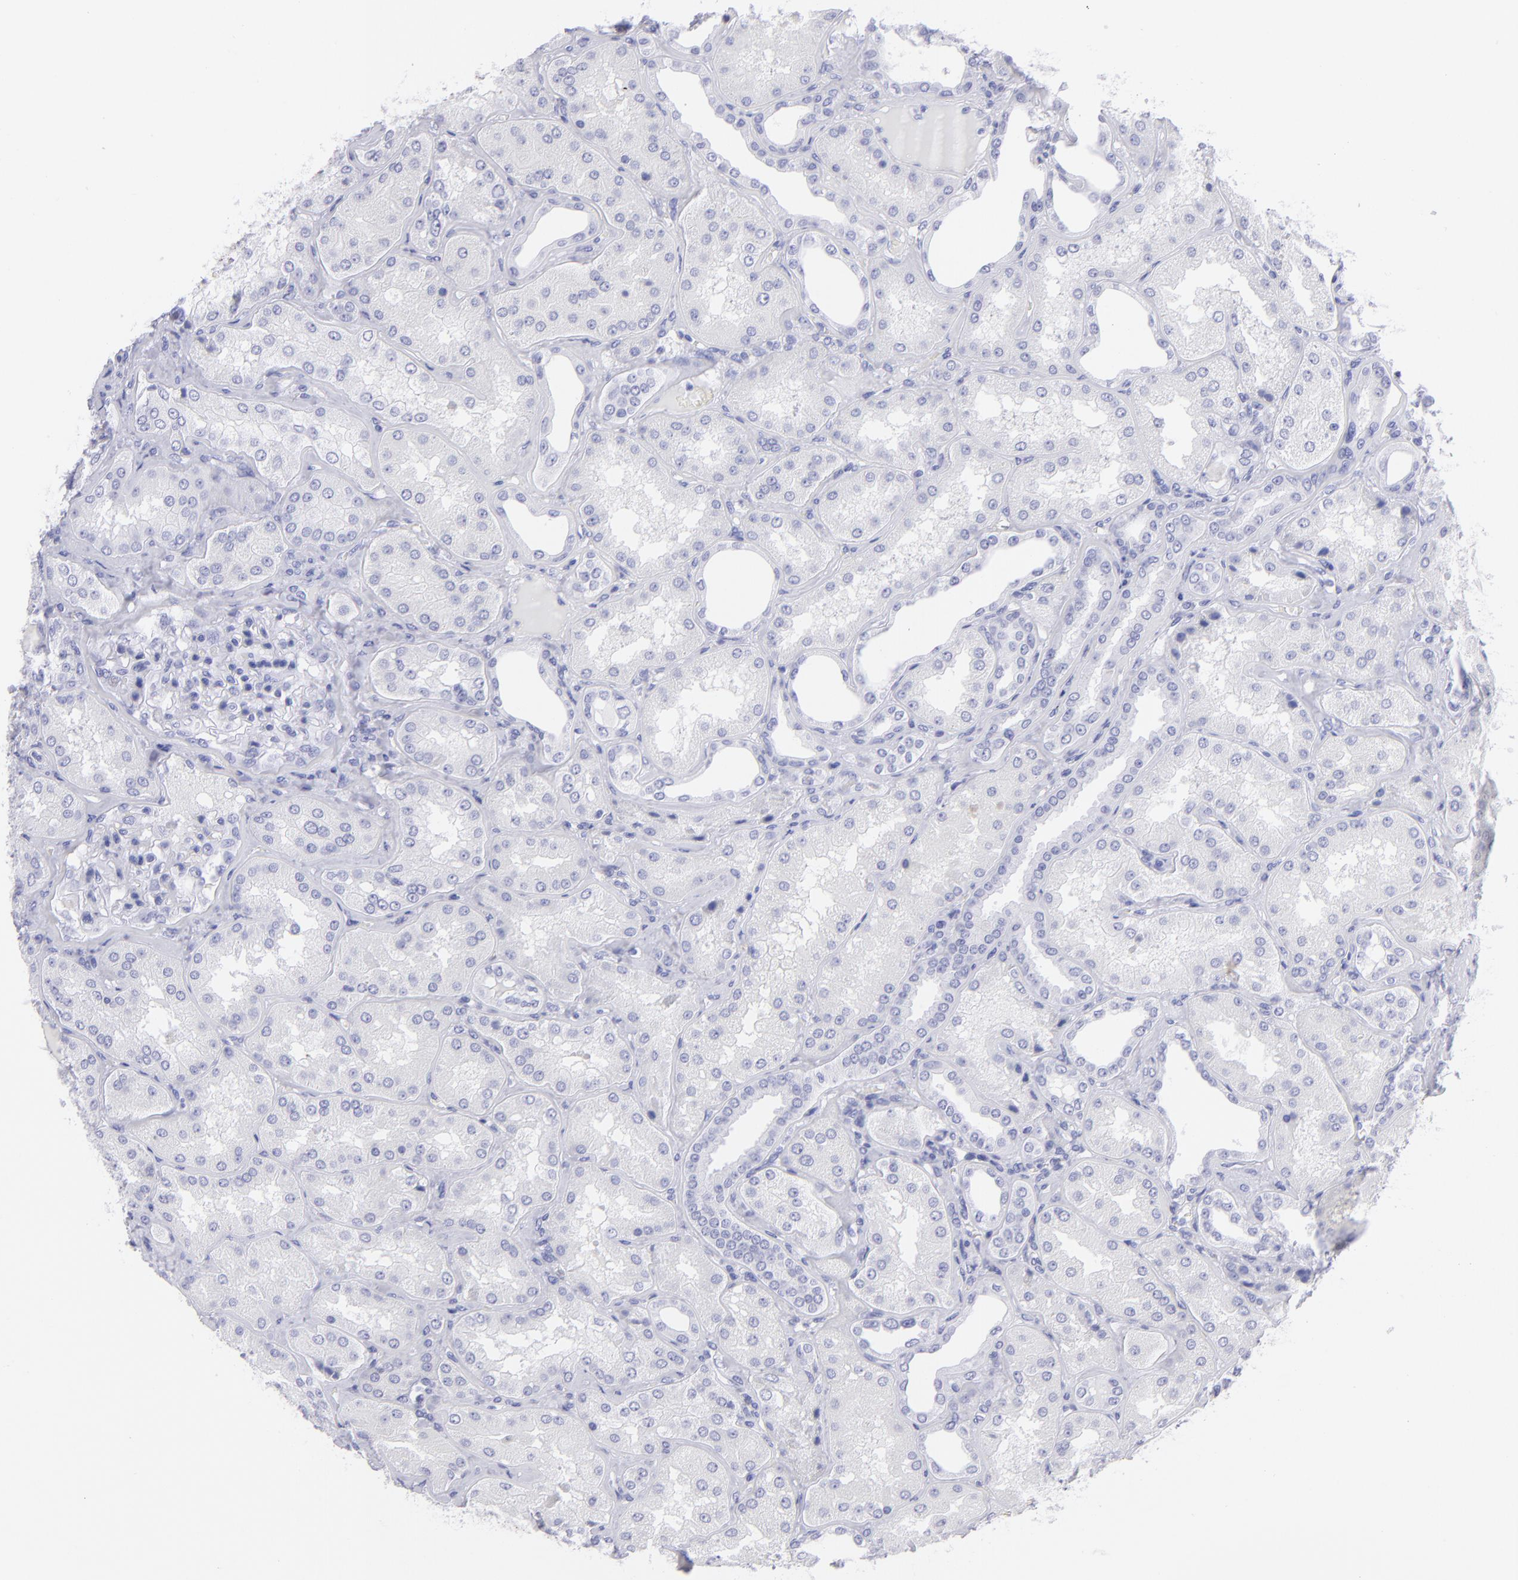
{"staining": {"intensity": "negative", "quantity": "none", "location": "none"}, "tissue": "kidney", "cell_type": "Cells in glomeruli", "image_type": "normal", "snomed": [{"axis": "morphology", "description": "Normal tissue, NOS"}, {"axis": "topography", "description": "Kidney"}], "caption": "A photomicrograph of human kidney is negative for staining in cells in glomeruli. The staining was performed using DAB (3,3'-diaminobenzidine) to visualize the protein expression in brown, while the nuclei were stained in blue with hematoxylin (Magnification: 20x).", "gene": "PIP", "patient": {"sex": "female", "age": 56}}